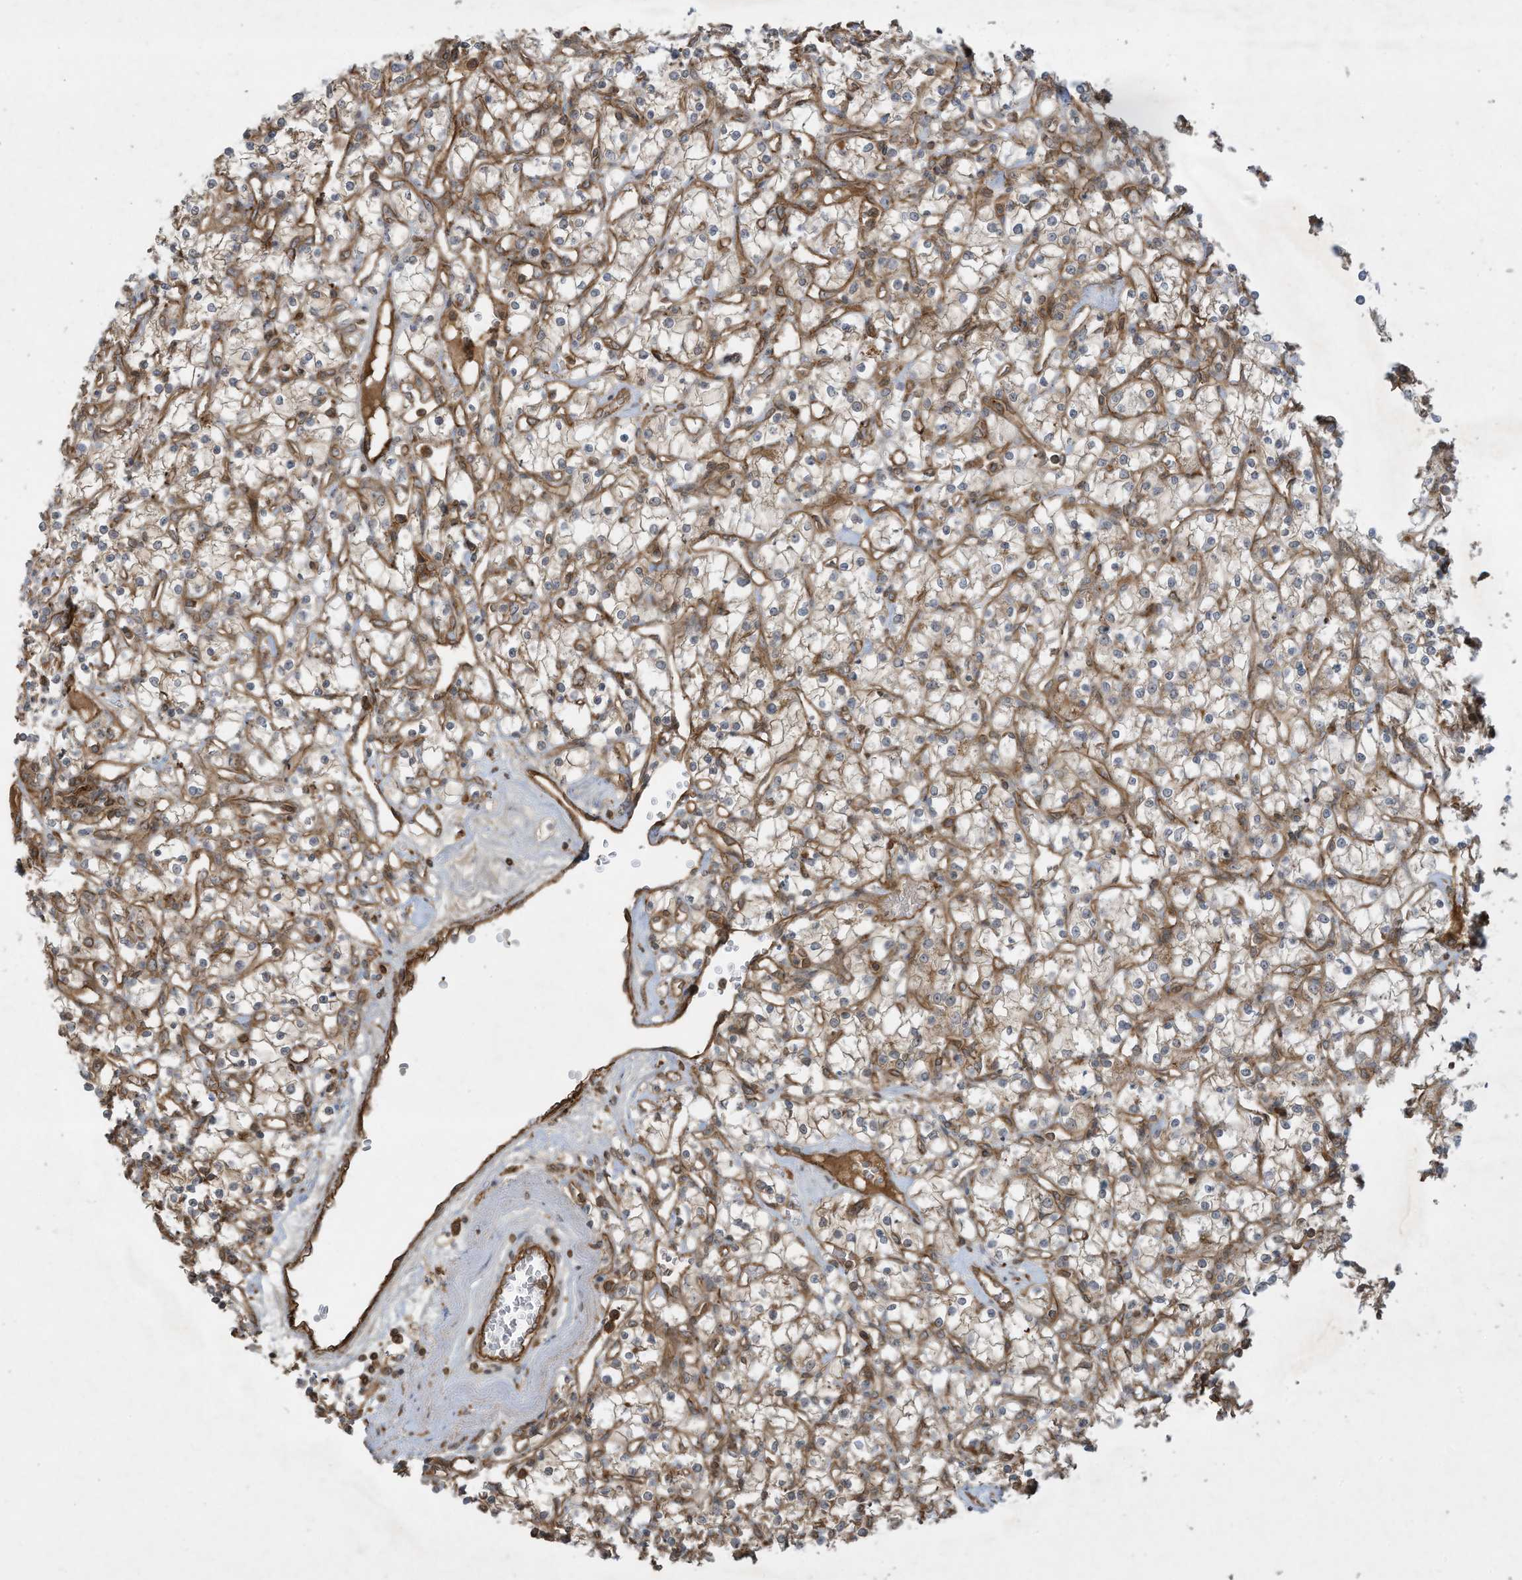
{"staining": {"intensity": "moderate", "quantity": "<25%", "location": "cytoplasmic/membranous"}, "tissue": "renal cancer", "cell_type": "Tumor cells", "image_type": "cancer", "snomed": [{"axis": "morphology", "description": "Adenocarcinoma, NOS"}, {"axis": "topography", "description": "Kidney"}], "caption": "A brown stain labels moderate cytoplasmic/membranous staining of a protein in renal adenocarcinoma tumor cells.", "gene": "DDIT4", "patient": {"sex": "female", "age": 59}}